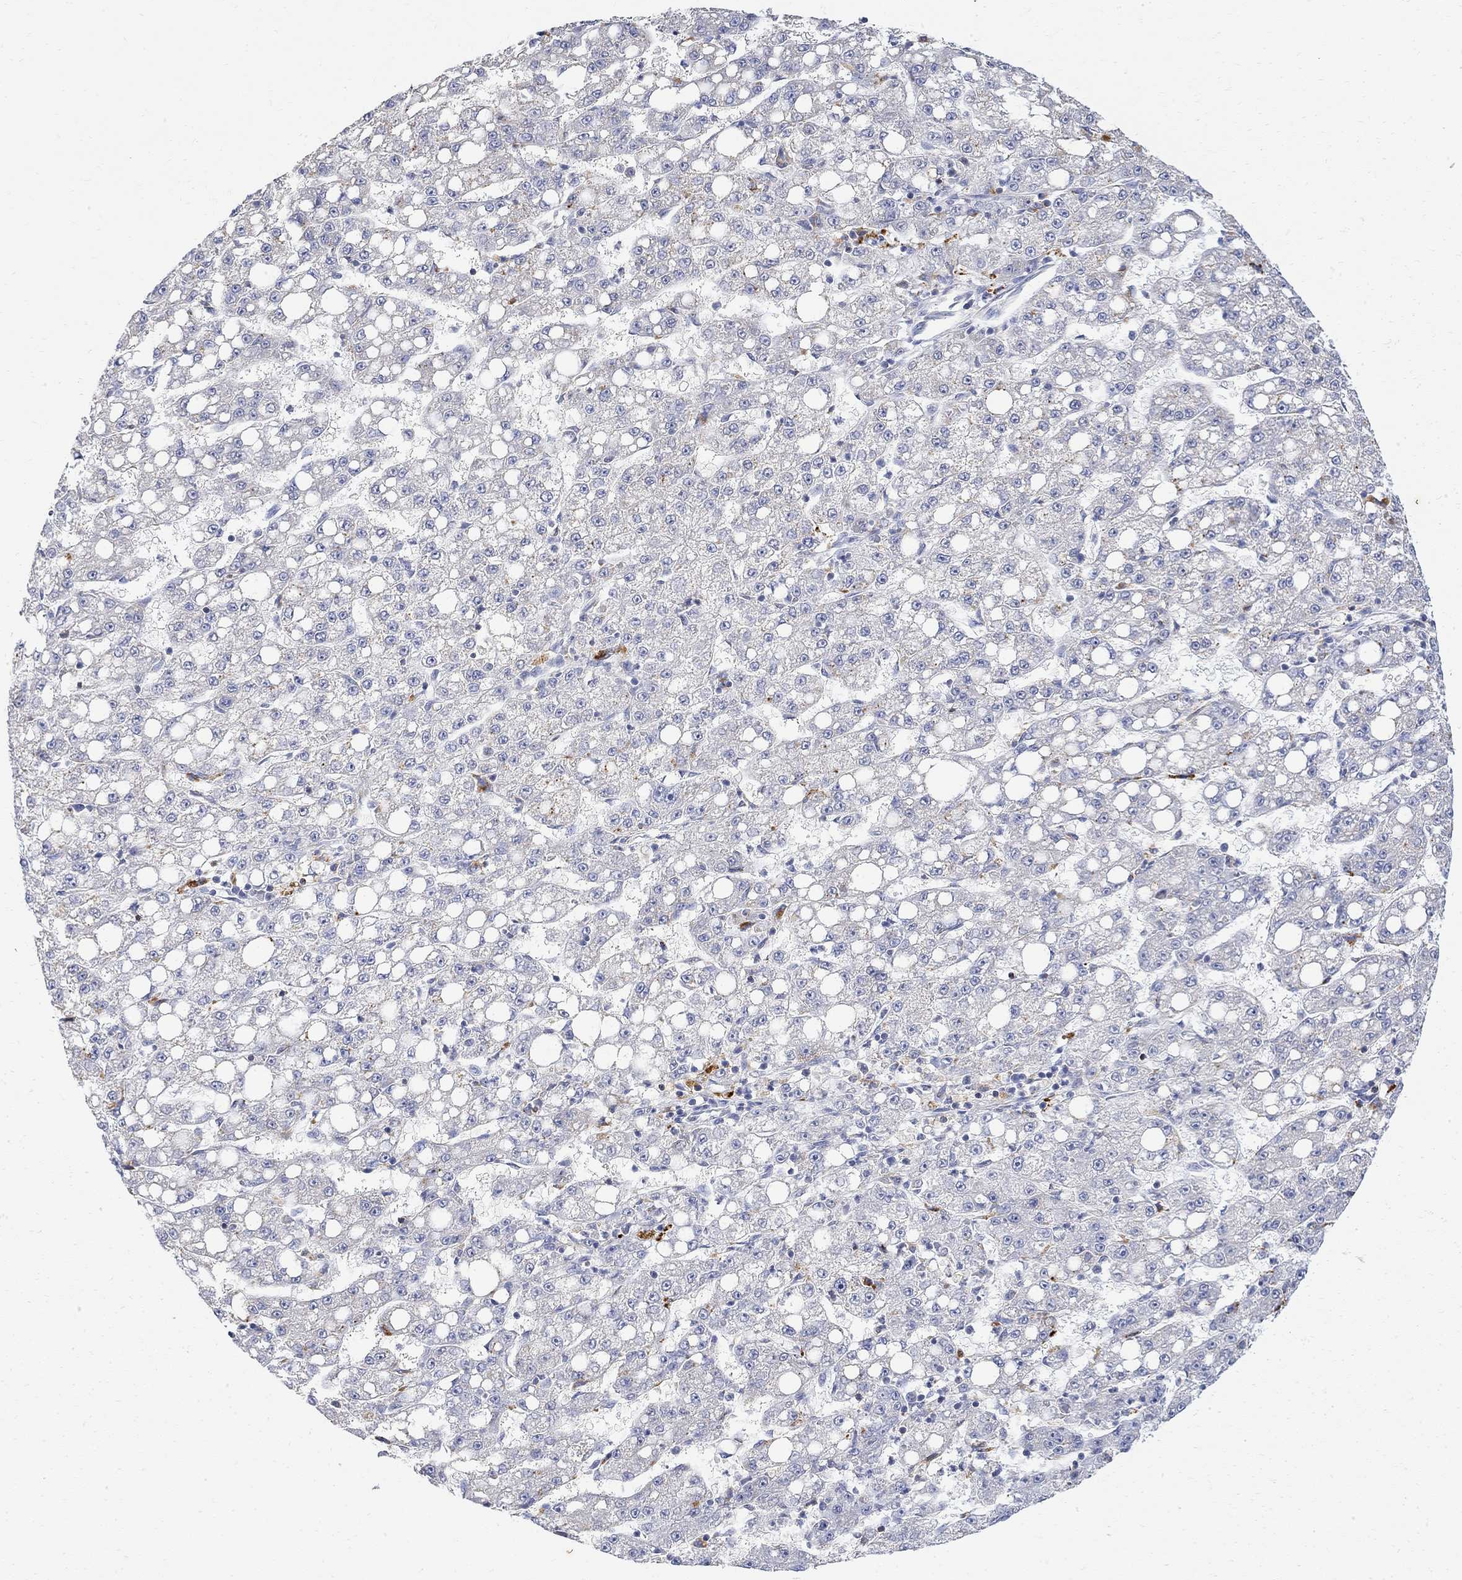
{"staining": {"intensity": "negative", "quantity": "none", "location": "none"}, "tissue": "liver cancer", "cell_type": "Tumor cells", "image_type": "cancer", "snomed": [{"axis": "morphology", "description": "Carcinoma, Hepatocellular, NOS"}, {"axis": "topography", "description": "Liver"}], "caption": "An immunohistochemistry (IHC) photomicrograph of liver hepatocellular carcinoma is shown. There is no staining in tumor cells of liver hepatocellular carcinoma.", "gene": "FNDC5", "patient": {"sex": "female", "age": 65}}